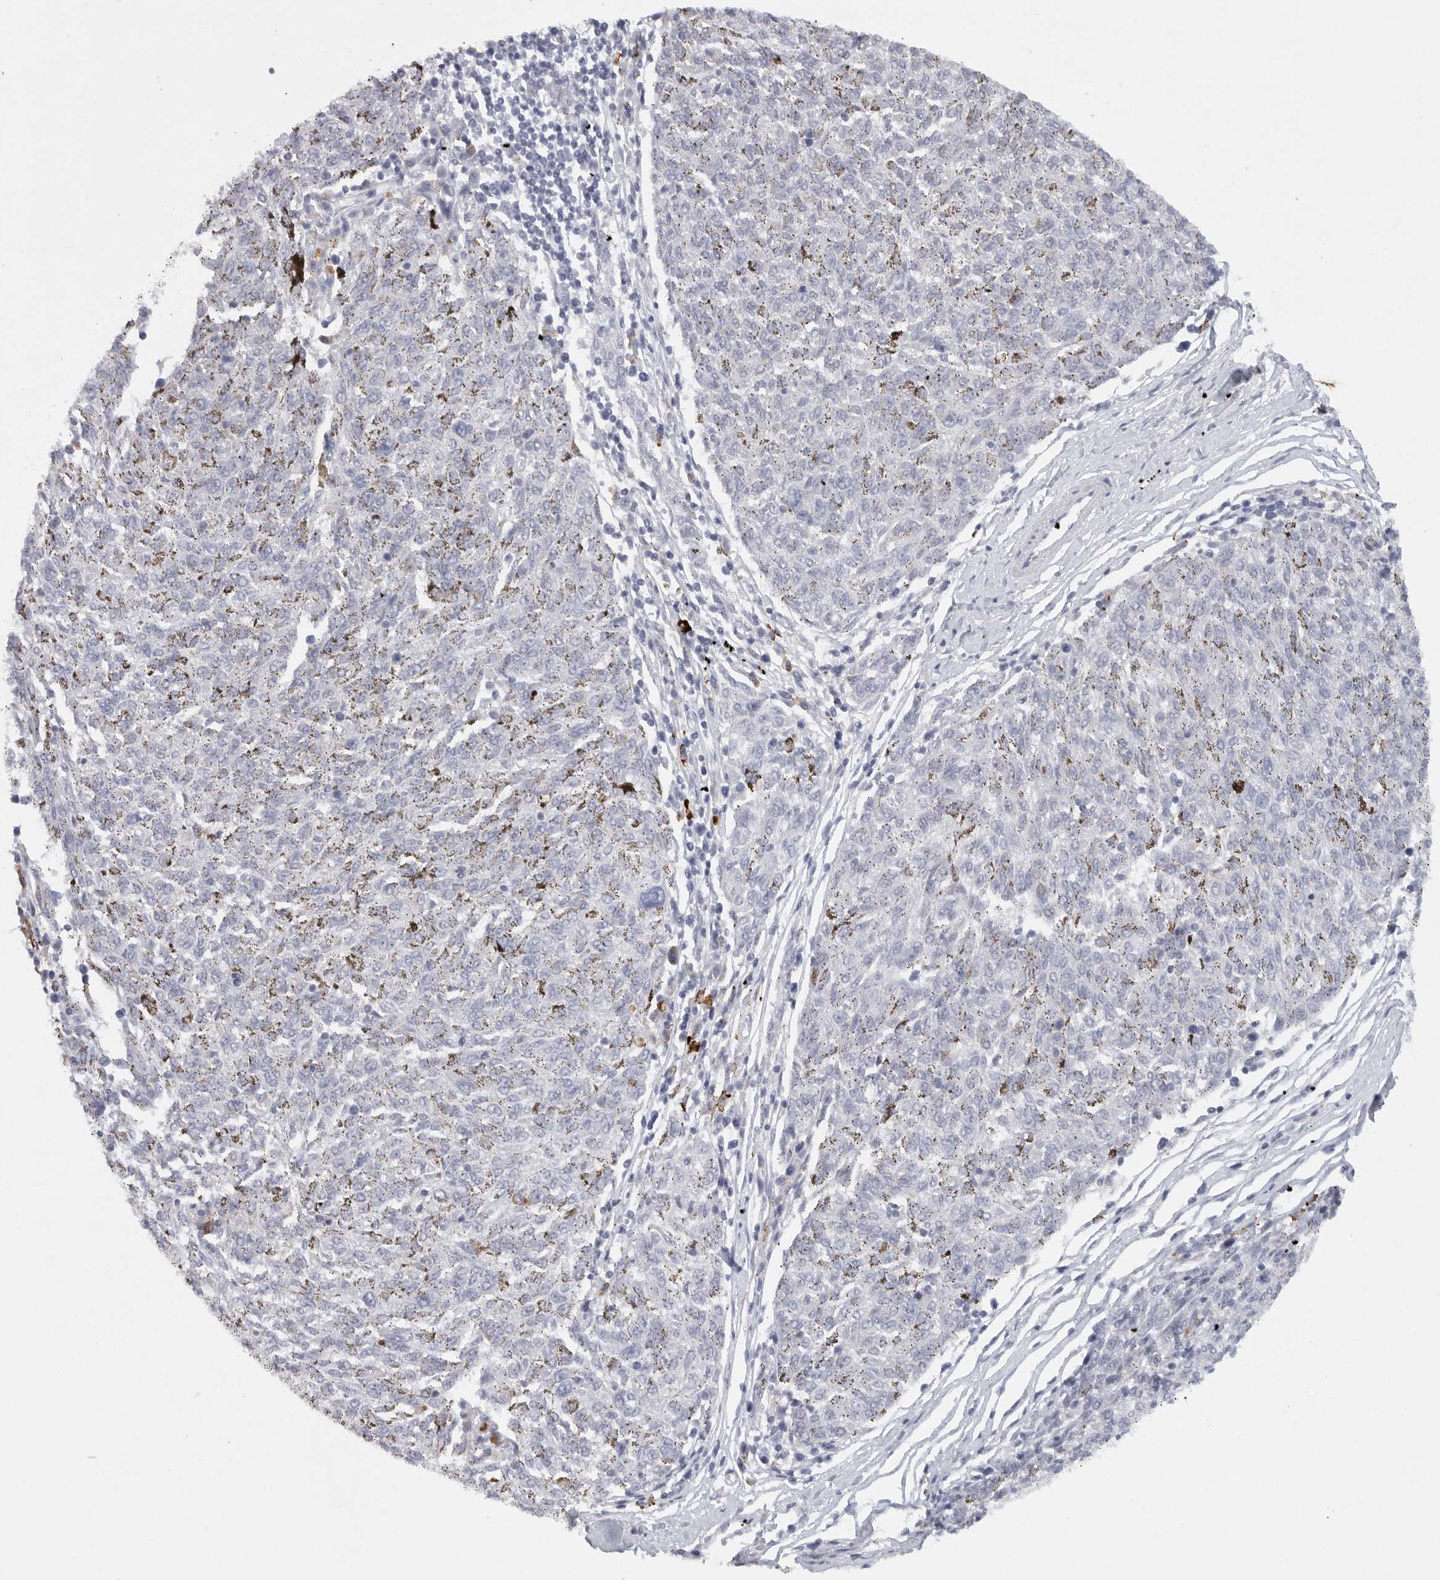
{"staining": {"intensity": "negative", "quantity": "none", "location": "none"}, "tissue": "melanoma", "cell_type": "Tumor cells", "image_type": "cancer", "snomed": [{"axis": "morphology", "description": "Malignant melanoma, NOS"}, {"axis": "topography", "description": "Skin"}], "caption": "A micrograph of malignant melanoma stained for a protein displays no brown staining in tumor cells.", "gene": "TMEM69", "patient": {"sex": "female", "age": 72}}